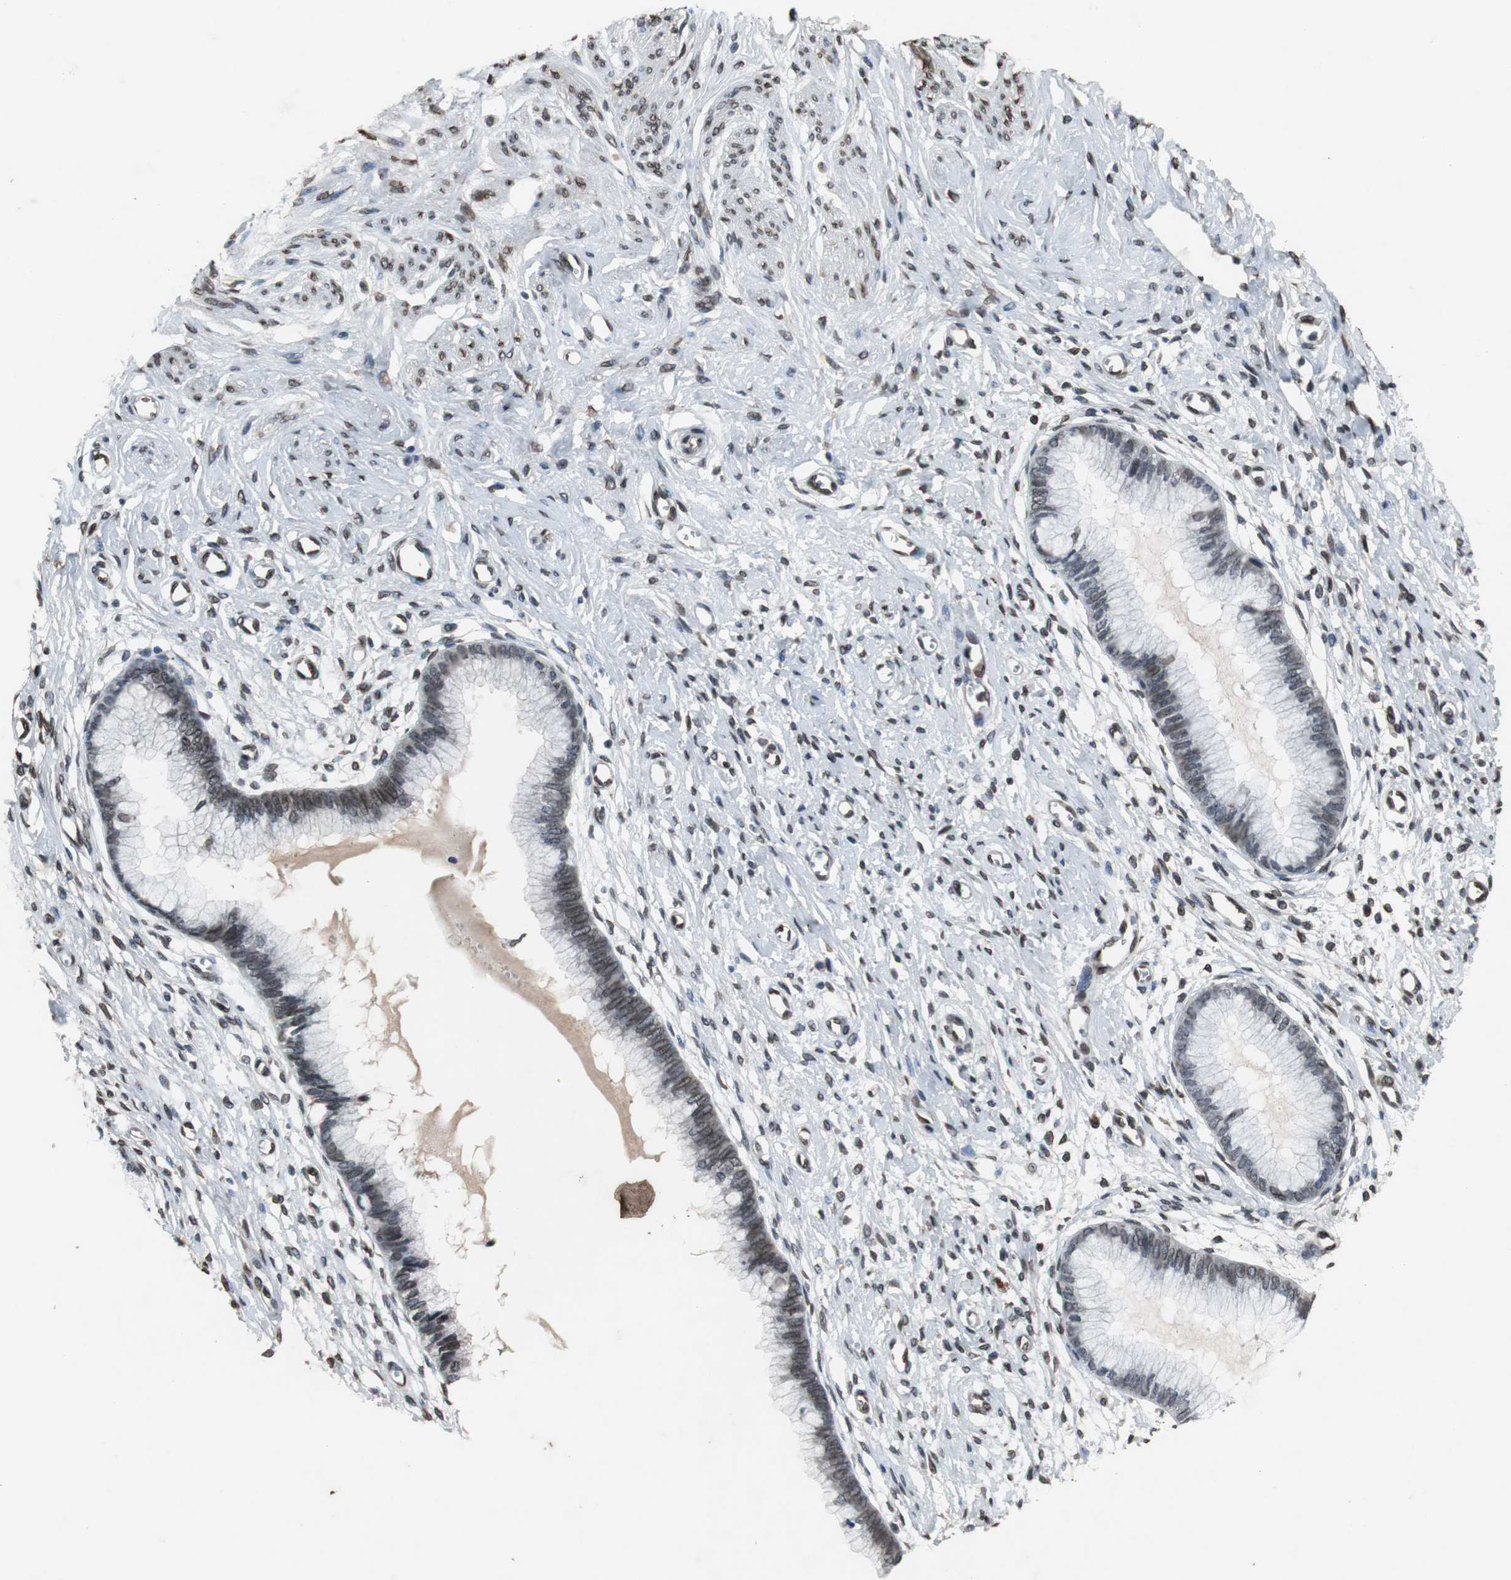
{"staining": {"intensity": "moderate", "quantity": "25%-75%", "location": "cytoplasmic/membranous,nuclear"}, "tissue": "cervix", "cell_type": "Glandular cells", "image_type": "normal", "snomed": [{"axis": "morphology", "description": "Normal tissue, NOS"}, {"axis": "topography", "description": "Cervix"}], "caption": "Immunohistochemical staining of normal human cervix reveals 25%-75% levels of moderate cytoplasmic/membranous,nuclear protein staining in about 25%-75% of glandular cells.", "gene": "LMNA", "patient": {"sex": "female", "age": 55}}